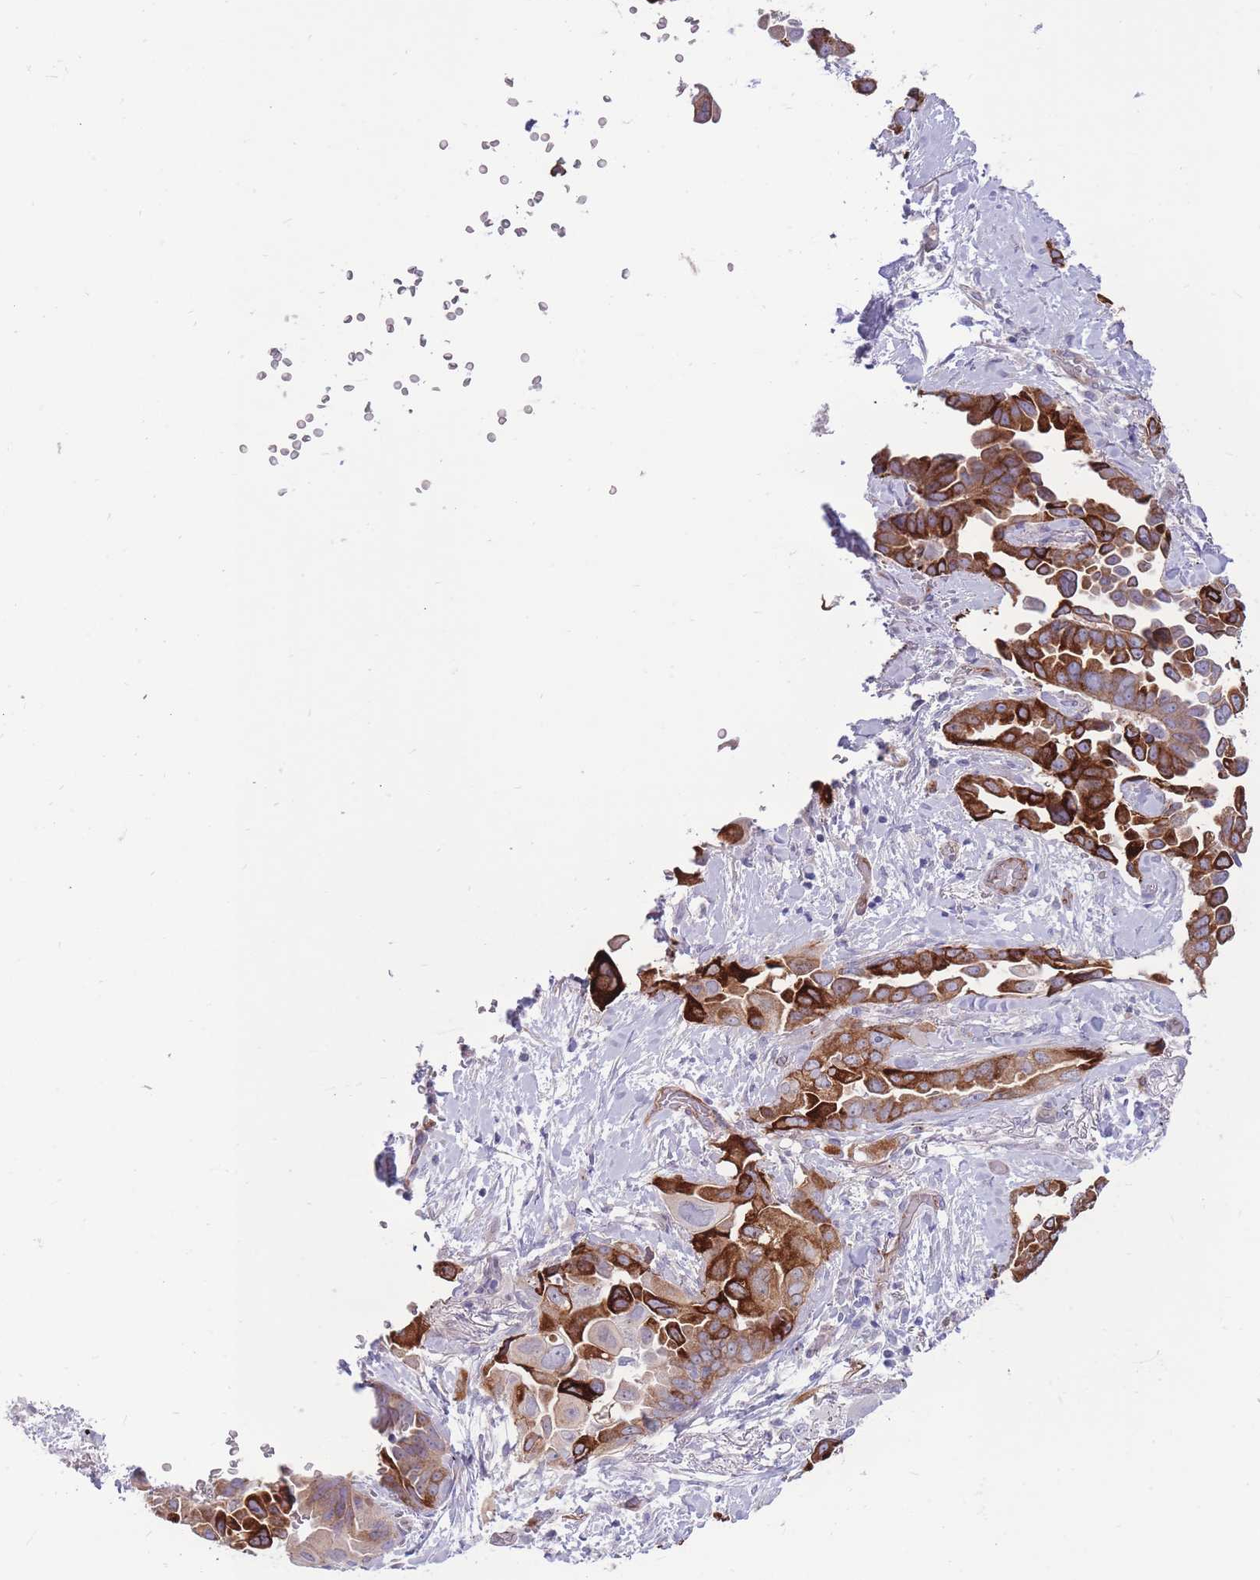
{"staining": {"intensity": "strong", "quantity": ">75%", "location": "cytoplasmic/membranous"}, "tissue": "lung cancer", "cell_type": "Tumor cells", "image_type": "cancer", "snomed": [{"axis": "morphology", "description": "Adenocarcinoma, NOS"}, {"axis": "topography", "description": "Lung"}], "caption": "Lung adenocarcinoma stained for a protein shows strong cytoplasmic/membranous positivity in tumor cells. The protein of interest is stained brown, and the nuclei are stained in blue (DAB IHC with brightfield microscopy, high magnification).", "gene": "RGS11", "patient": {"sex": "female", "age": 67}}